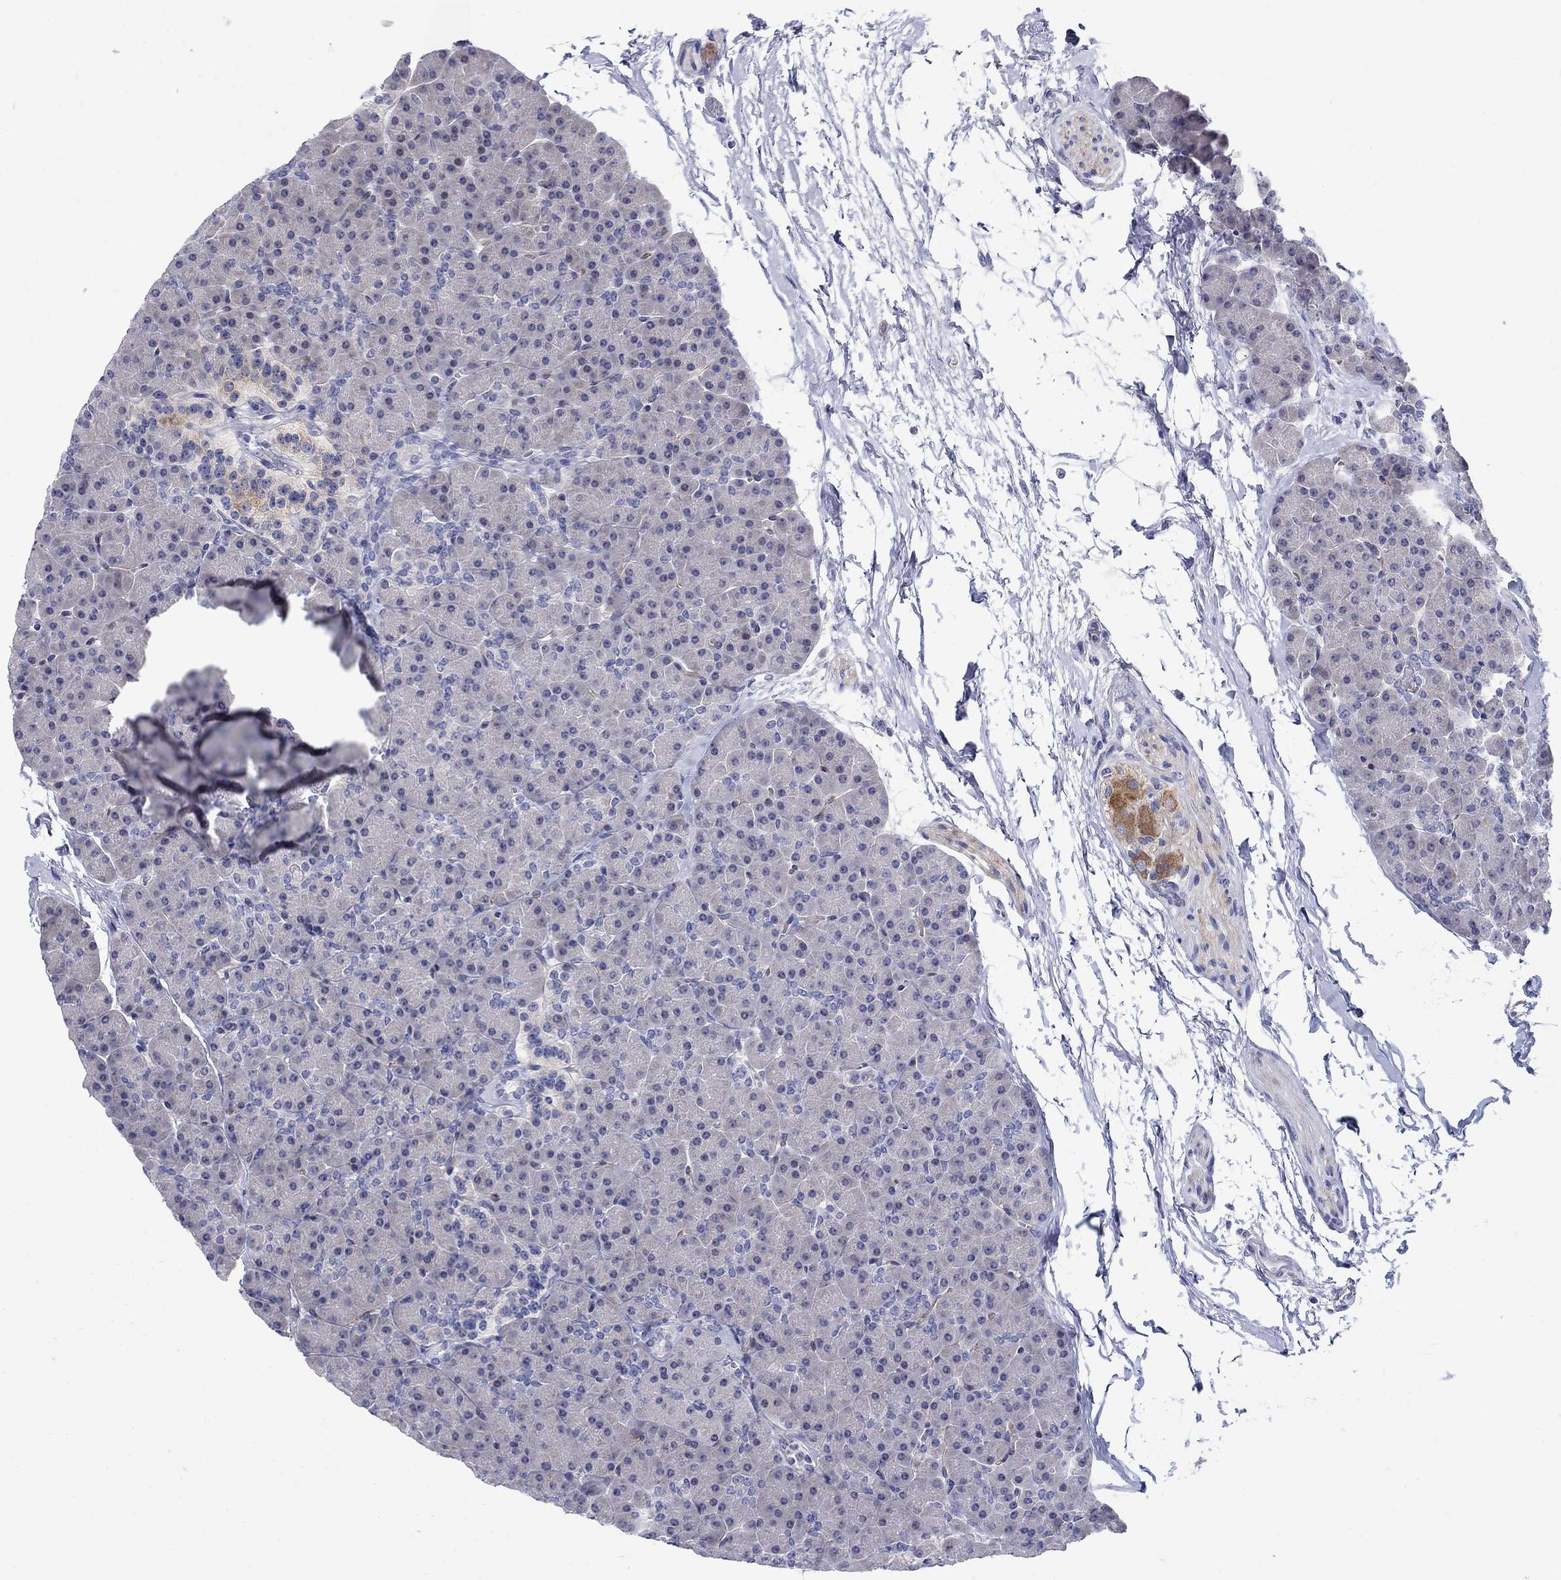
{"staining": {"intensity": "negative", "quantity": "none", "location": "none"}, "tissue": "pancreas", "cell_type": "Exocrine glandular cells", "image_type": "normal", "snomed": [{"axis": "morphology", "description": "Normal tissue, NOS"}, {"axis": "topography", "description": "Pancreas"}], "caption": "This is an immunohistochemistry histopathology image of benign human pancreas. There is no staining in exocrine glandular cells.", "gene": "REEP2", "patient": {"sex": "female", "age": 44}}